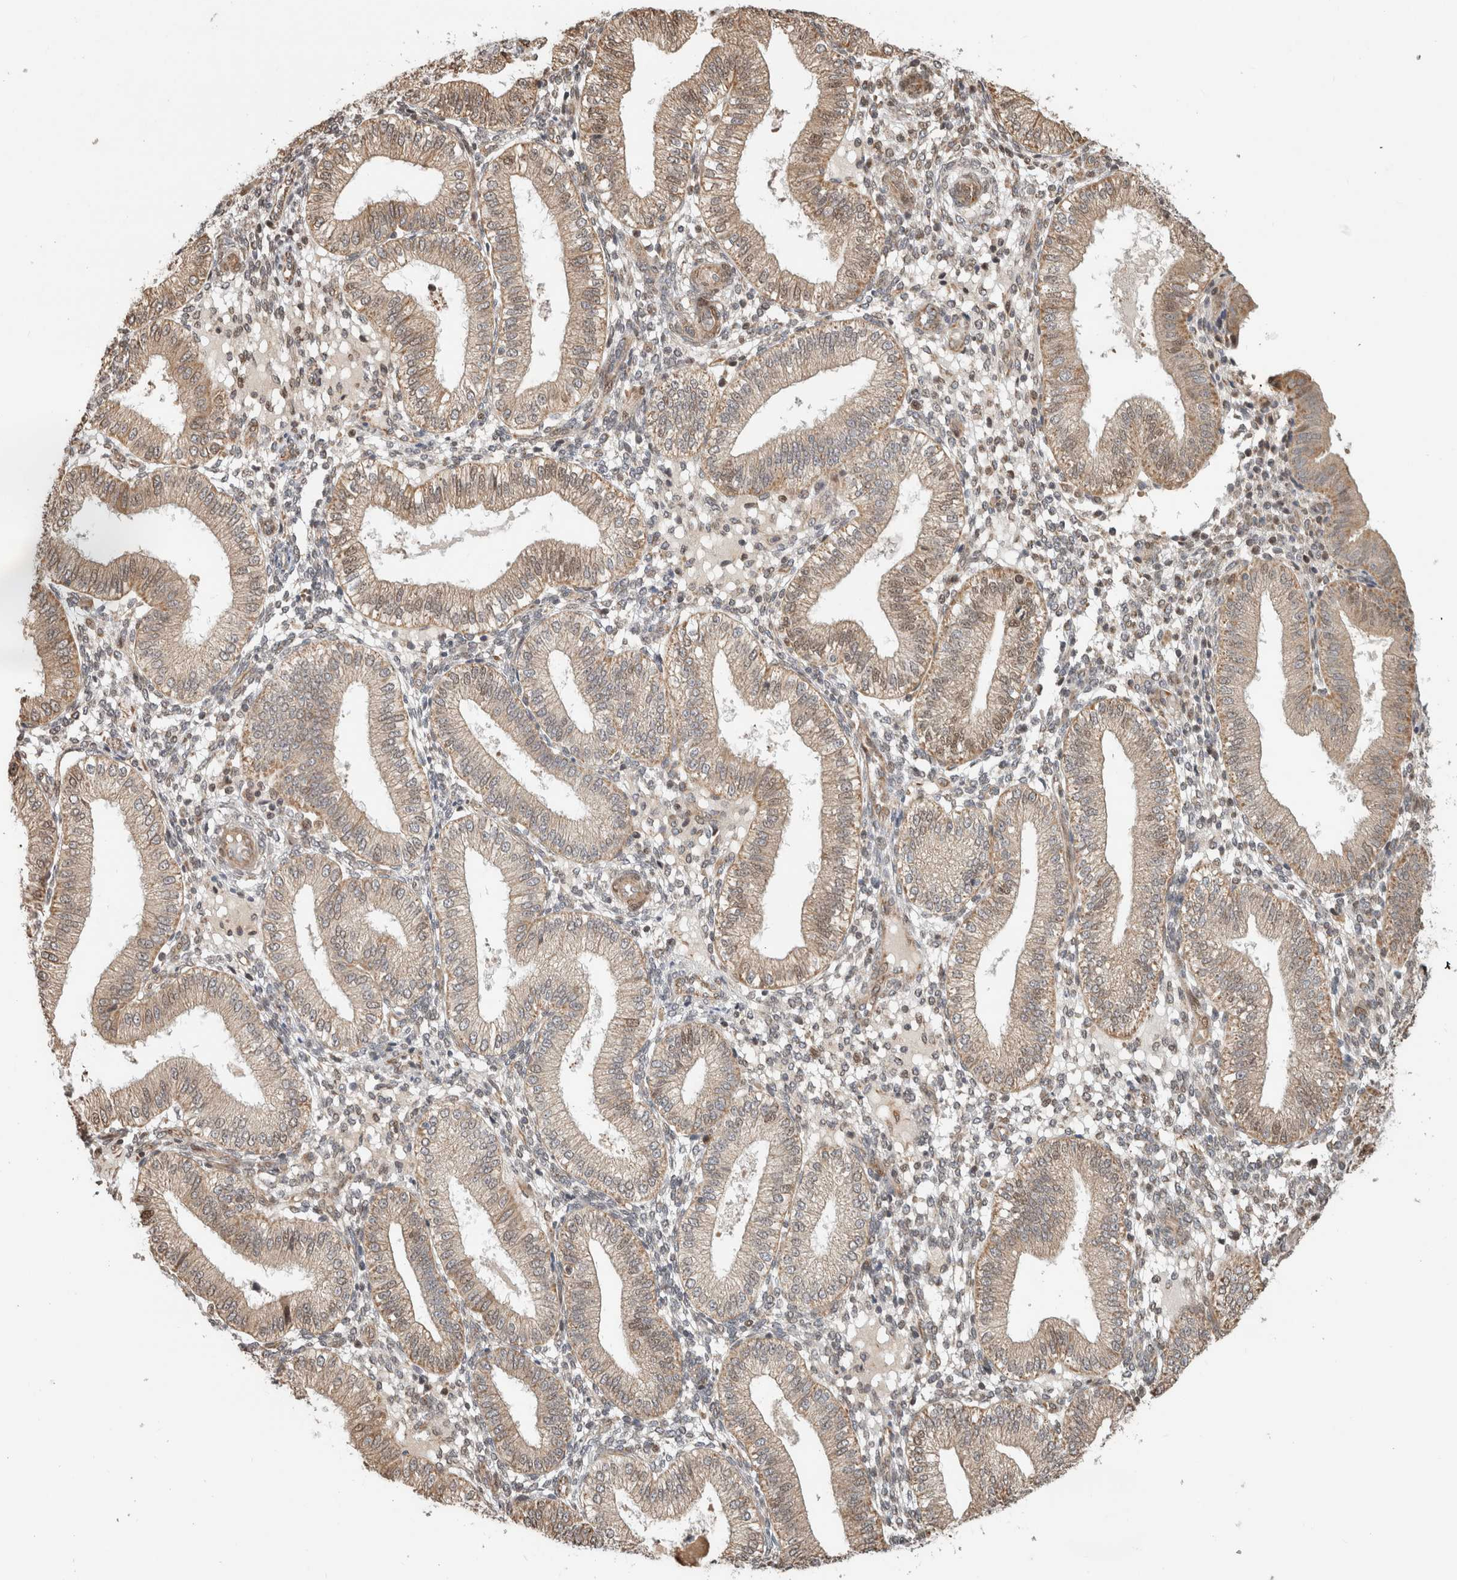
{"staining": {"intensity": "moderate", "quantity": "<25%", "location": "cytoplasmic/membranous"}, "tissue": "endometrium", "cell_type": "Cells in endometrial stroma", "image_type": "normal", "snomed": [{"axis": "morphology", "description": "Normal tissue, NOS"}, {"axis": "topography", "description": "Endometrium"}], "caption": "Immunohistochemical staining of benign human endometrium exhibits low levels of moderate cytoplasmic/membranous expression in approximately <25% of cells in endometrial stroma. (brown staining indicates protein expression, while blue staining denotes nuclei).", "gene": "GINS4", "patient": {"sex": "female", "age": 39}}